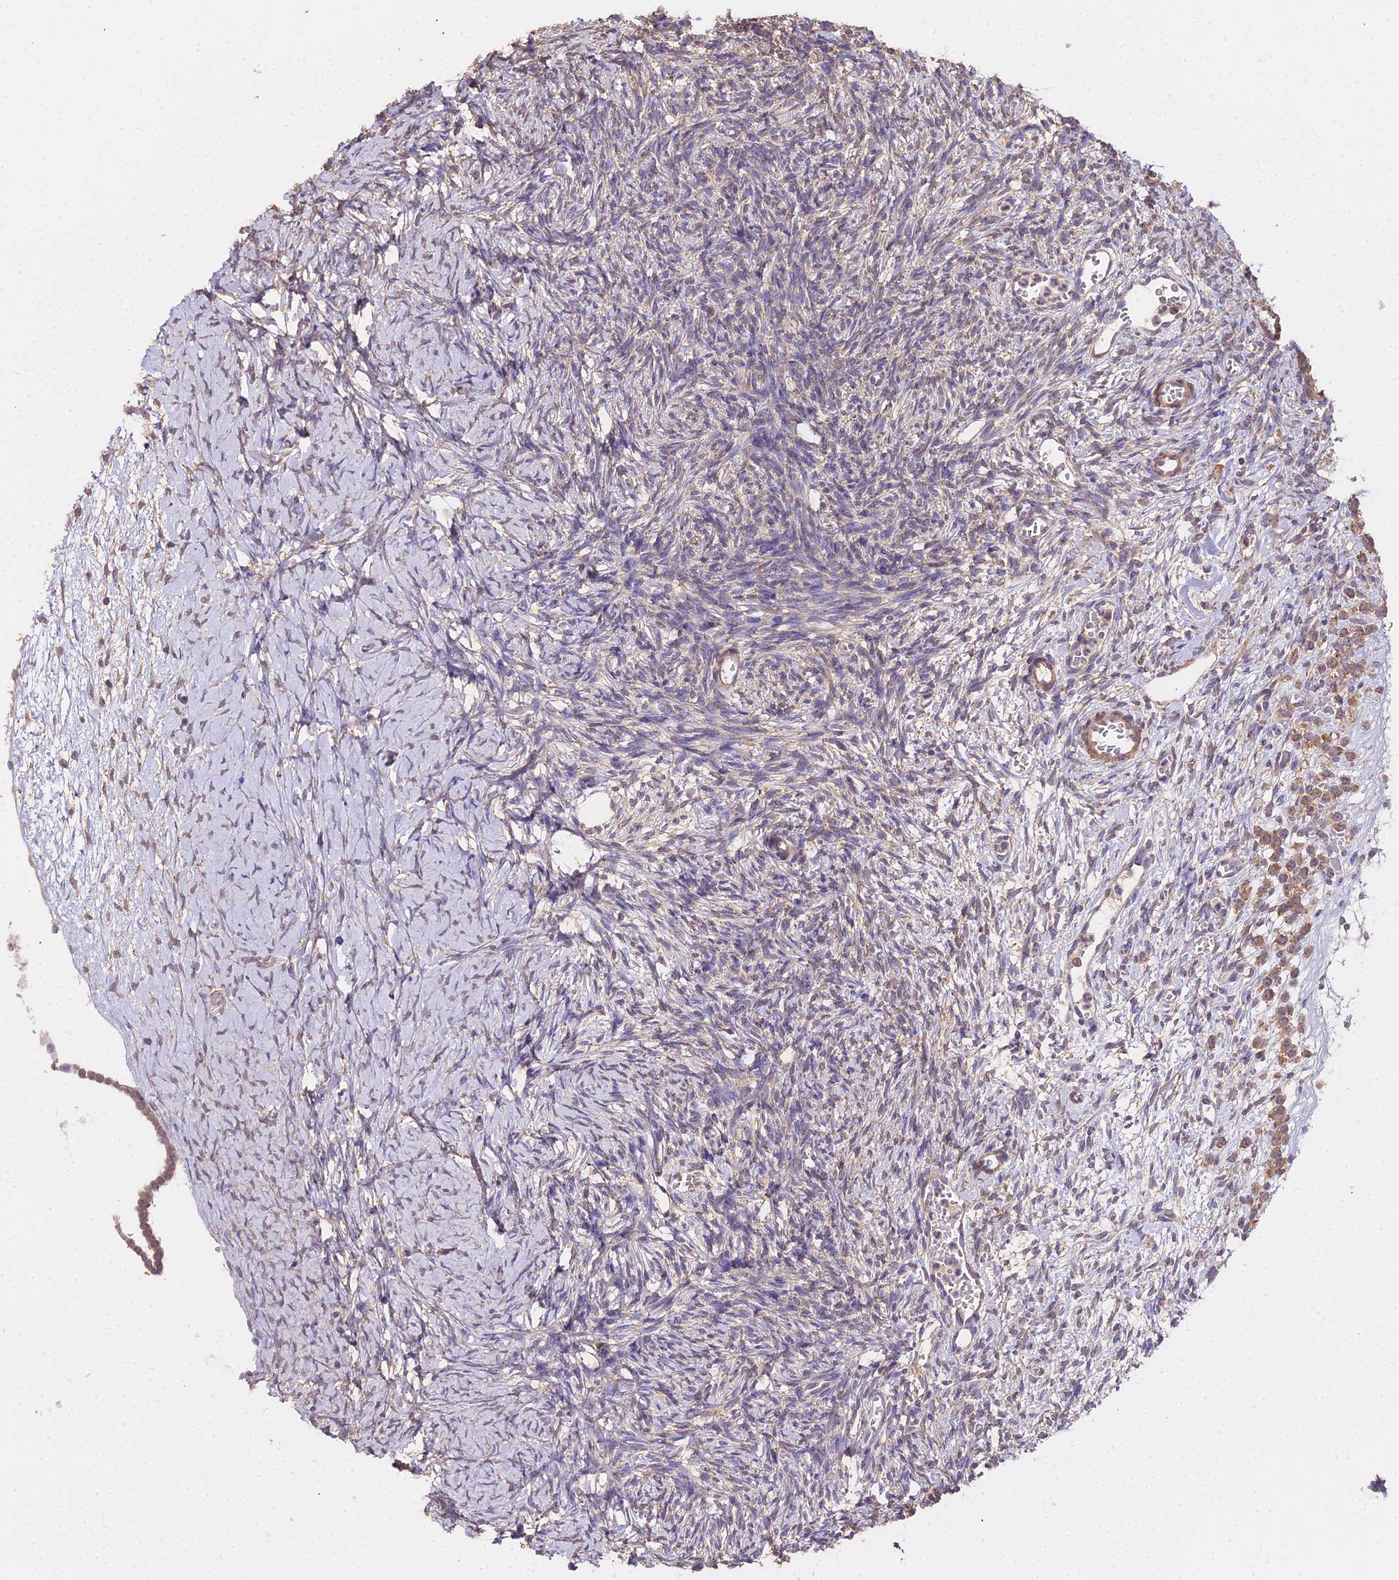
{"staining": {"intensity": "weak", "quantity": "25%-75%", "location": "cytoplasmic/membranous"}, "tissue": "ovary", "cell_type": "Ovarian stroma cells", "image_type": "normal", "snomed": [{"axis": "morphology", "description": "Normal tissue, NOS"}, {"axis": "topography", "description": "Ovary"}], "caption": "This is an image of IHC staining of normal ovary, which shows weak positivity in the cytoplasmic/membranous of ovarian stroma cells.", "gene": "METTL13", "patient": {"sex": "female", "age": 39}}